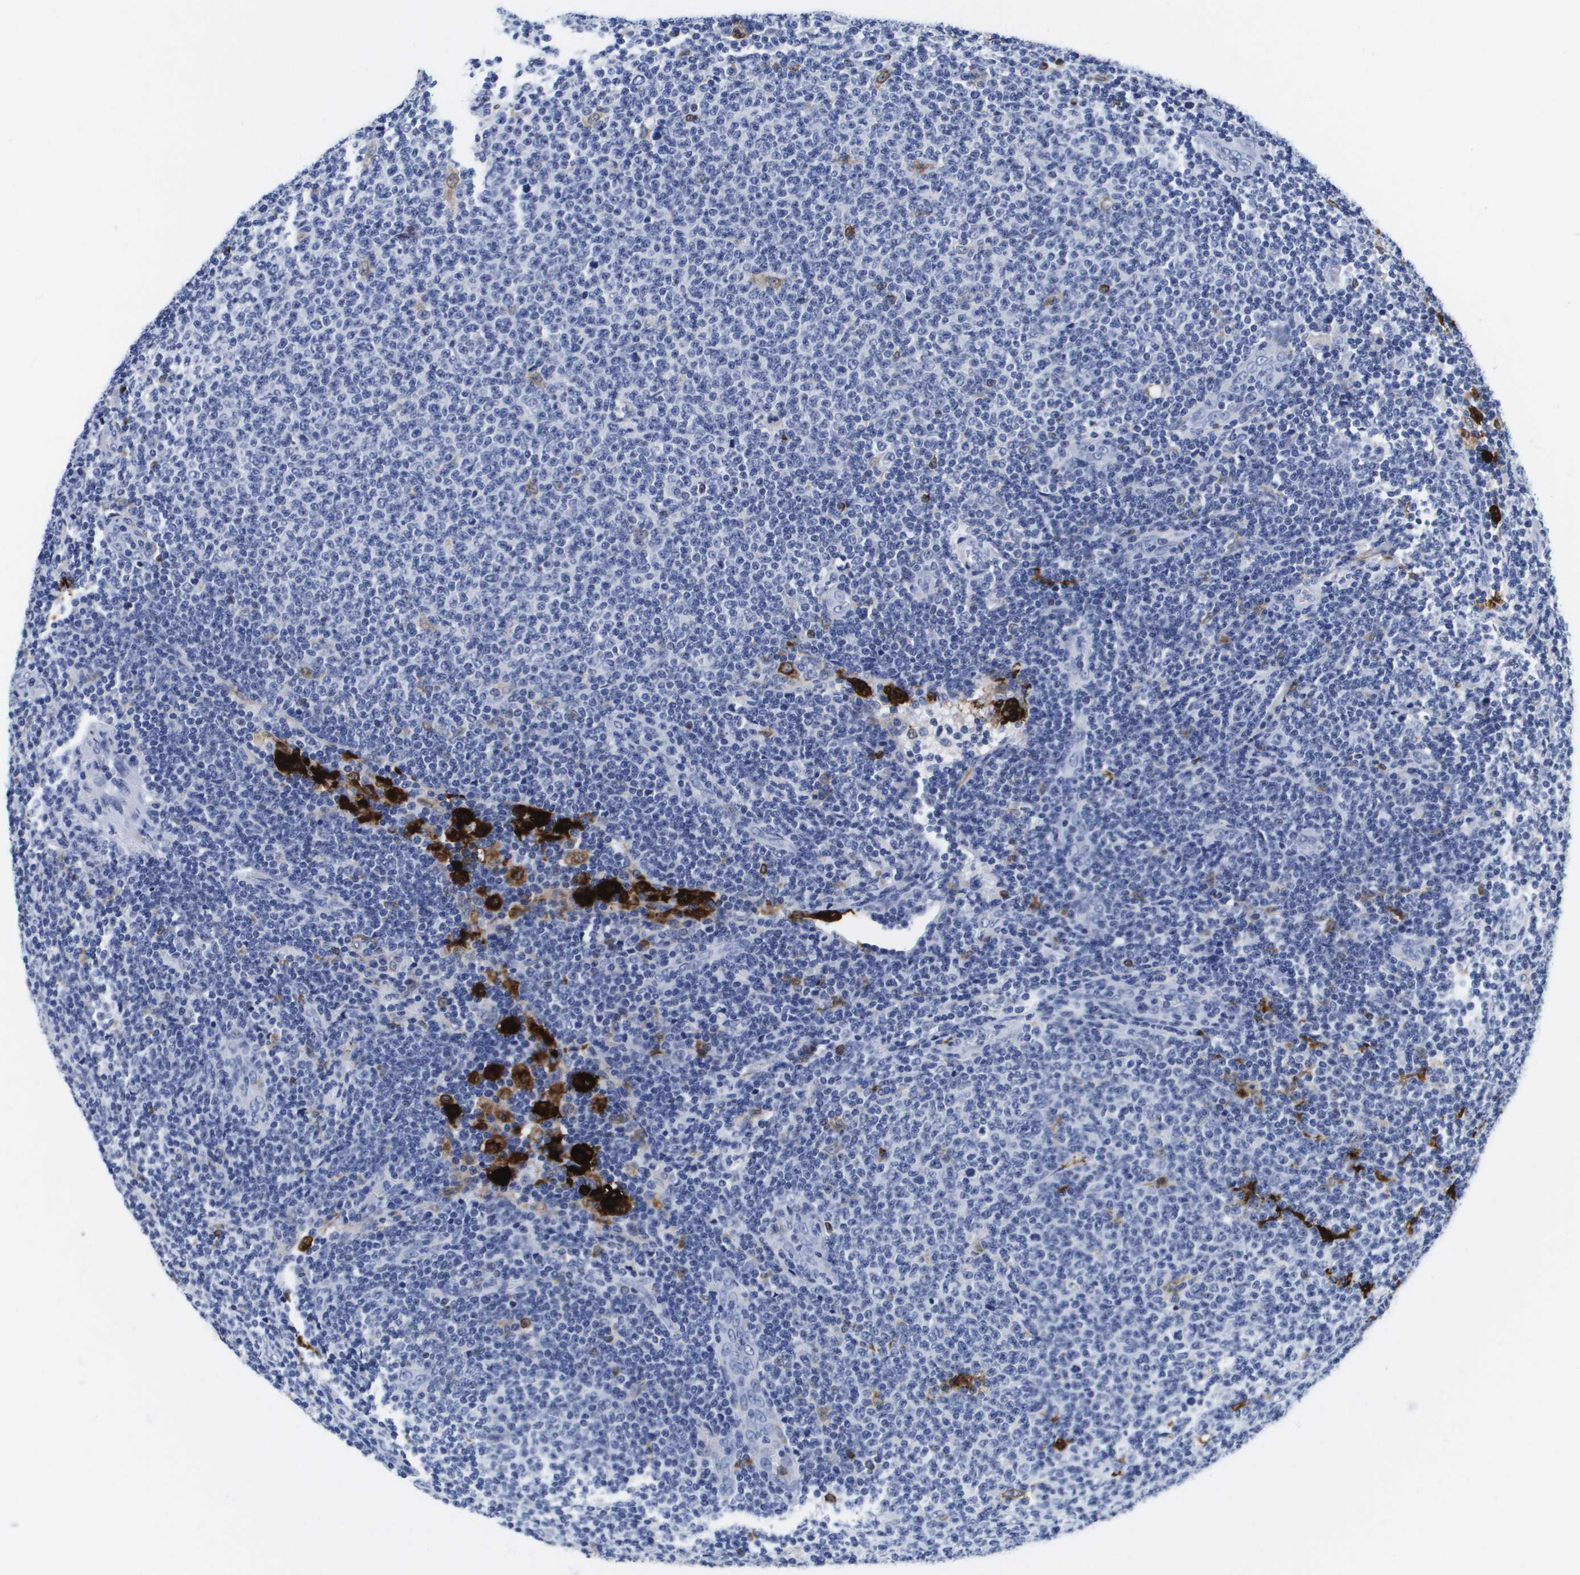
{"staining": {"intensity": "negative", "quantity": "none", "location": "none"}, "tissue": "lymphoma", "cell_type": "Tumor cells", "image_type": "cancer", "snomed": [{"axis": "morphology", "description": "Malignant lymphoma, non-Hodgkin's type, Low grade"}, {"axis": "topography", "description": "Lymph node"}], "caption": "Immunohistochemistry micrograph of neoplastic tissue: malignant lymphoma, non-Hodgkin's type (low-grade) stained with DAB demonstrates no significant protein positivity in tumor cells.", "gene": "HMOX1", "patient": {"sex": "male", "age": 66}}